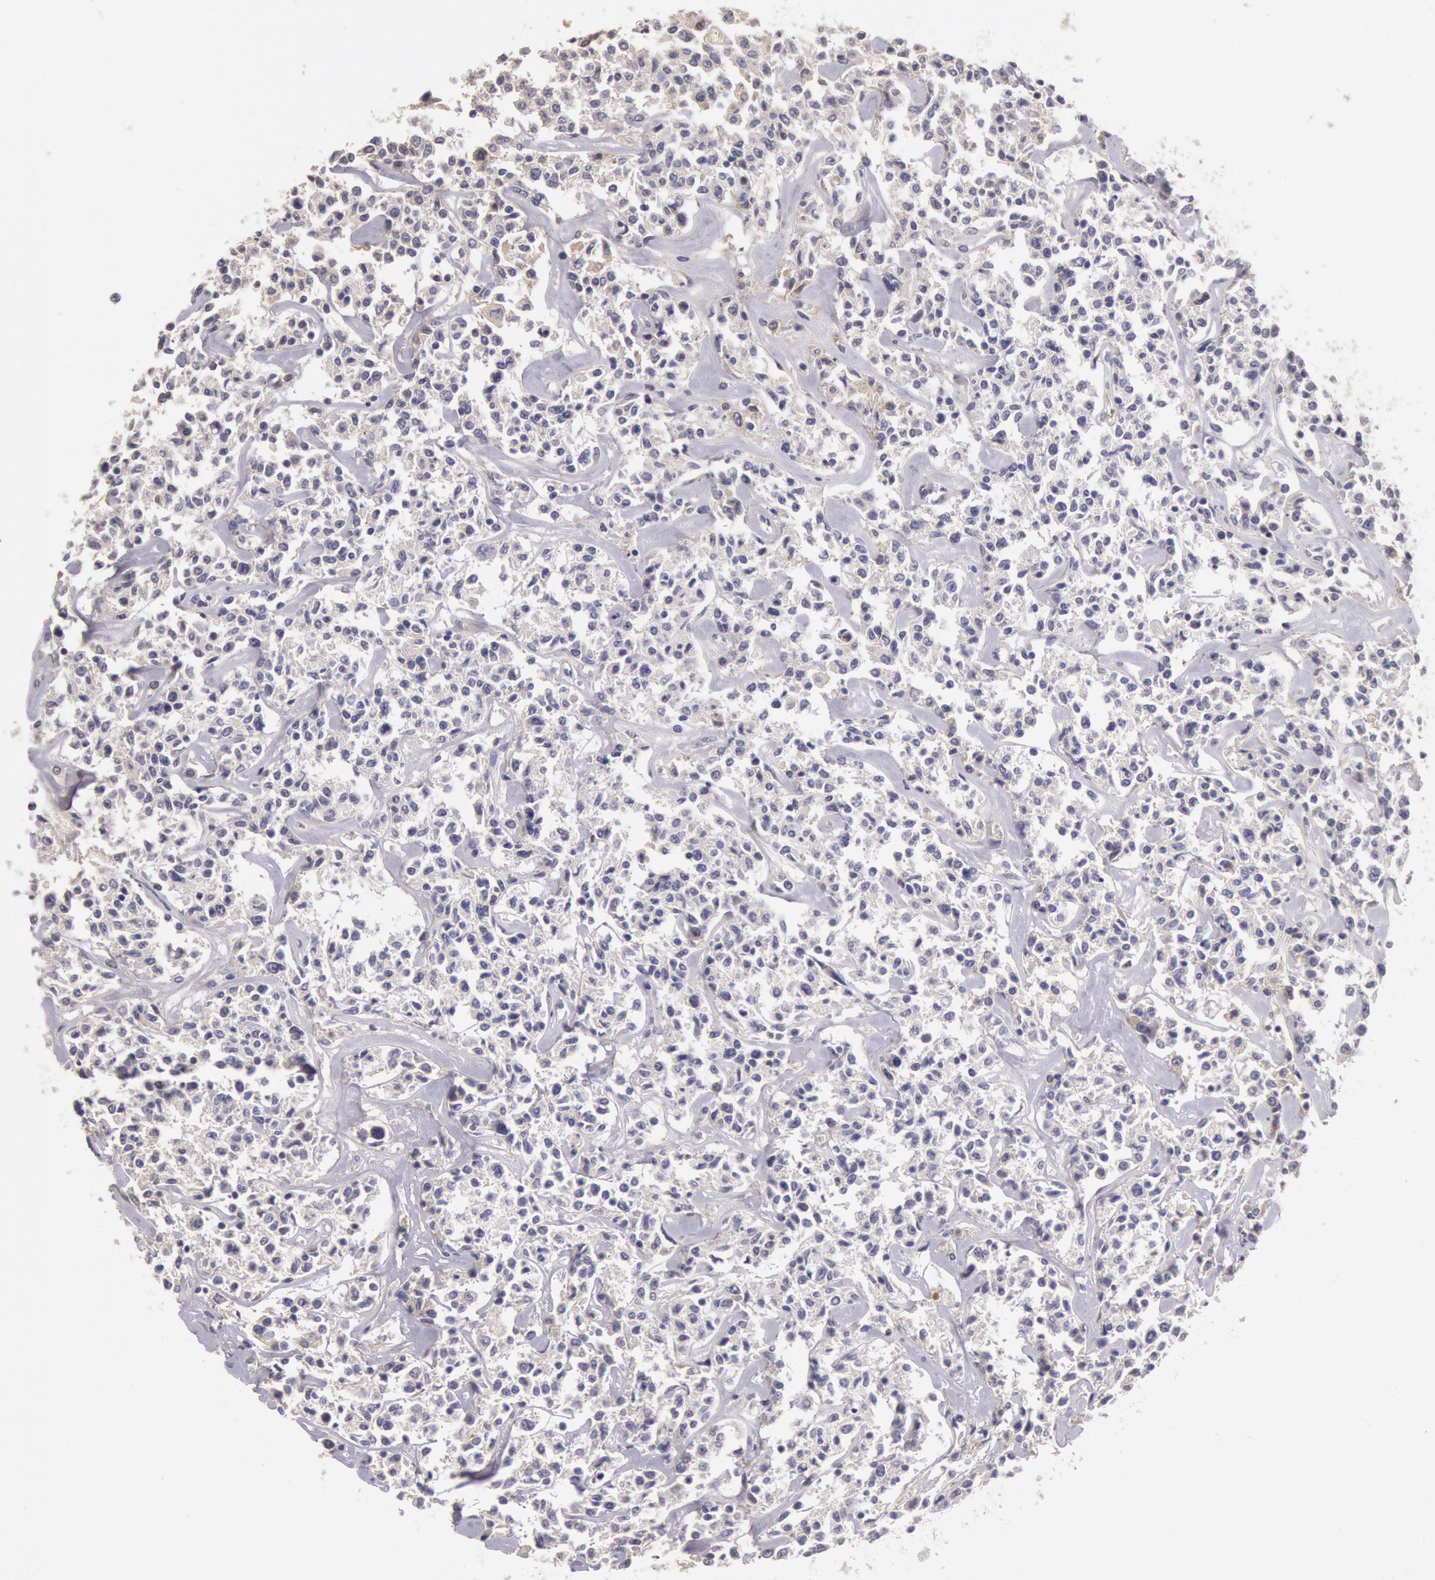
{"staining": {"intensity": "negative", "quantity": "none", "location": "none"}, "tissue": "lymphoma", "cell_type": "Tumor cells", "image_type": "cancer", "snomed": [{"axis": "morphology", "description": "Malignant lymphoma, non-Hodgkin's type, Low grade"}, {"axis": "topography", "description": "Small intestine"}], "caption": "IHC of malignant lymphoma, non-Hodgkin's type (low-grade) shows no positivity in tumor cells.", "gene": "C1R", "patient": {"sex": "female", "age": 59}}